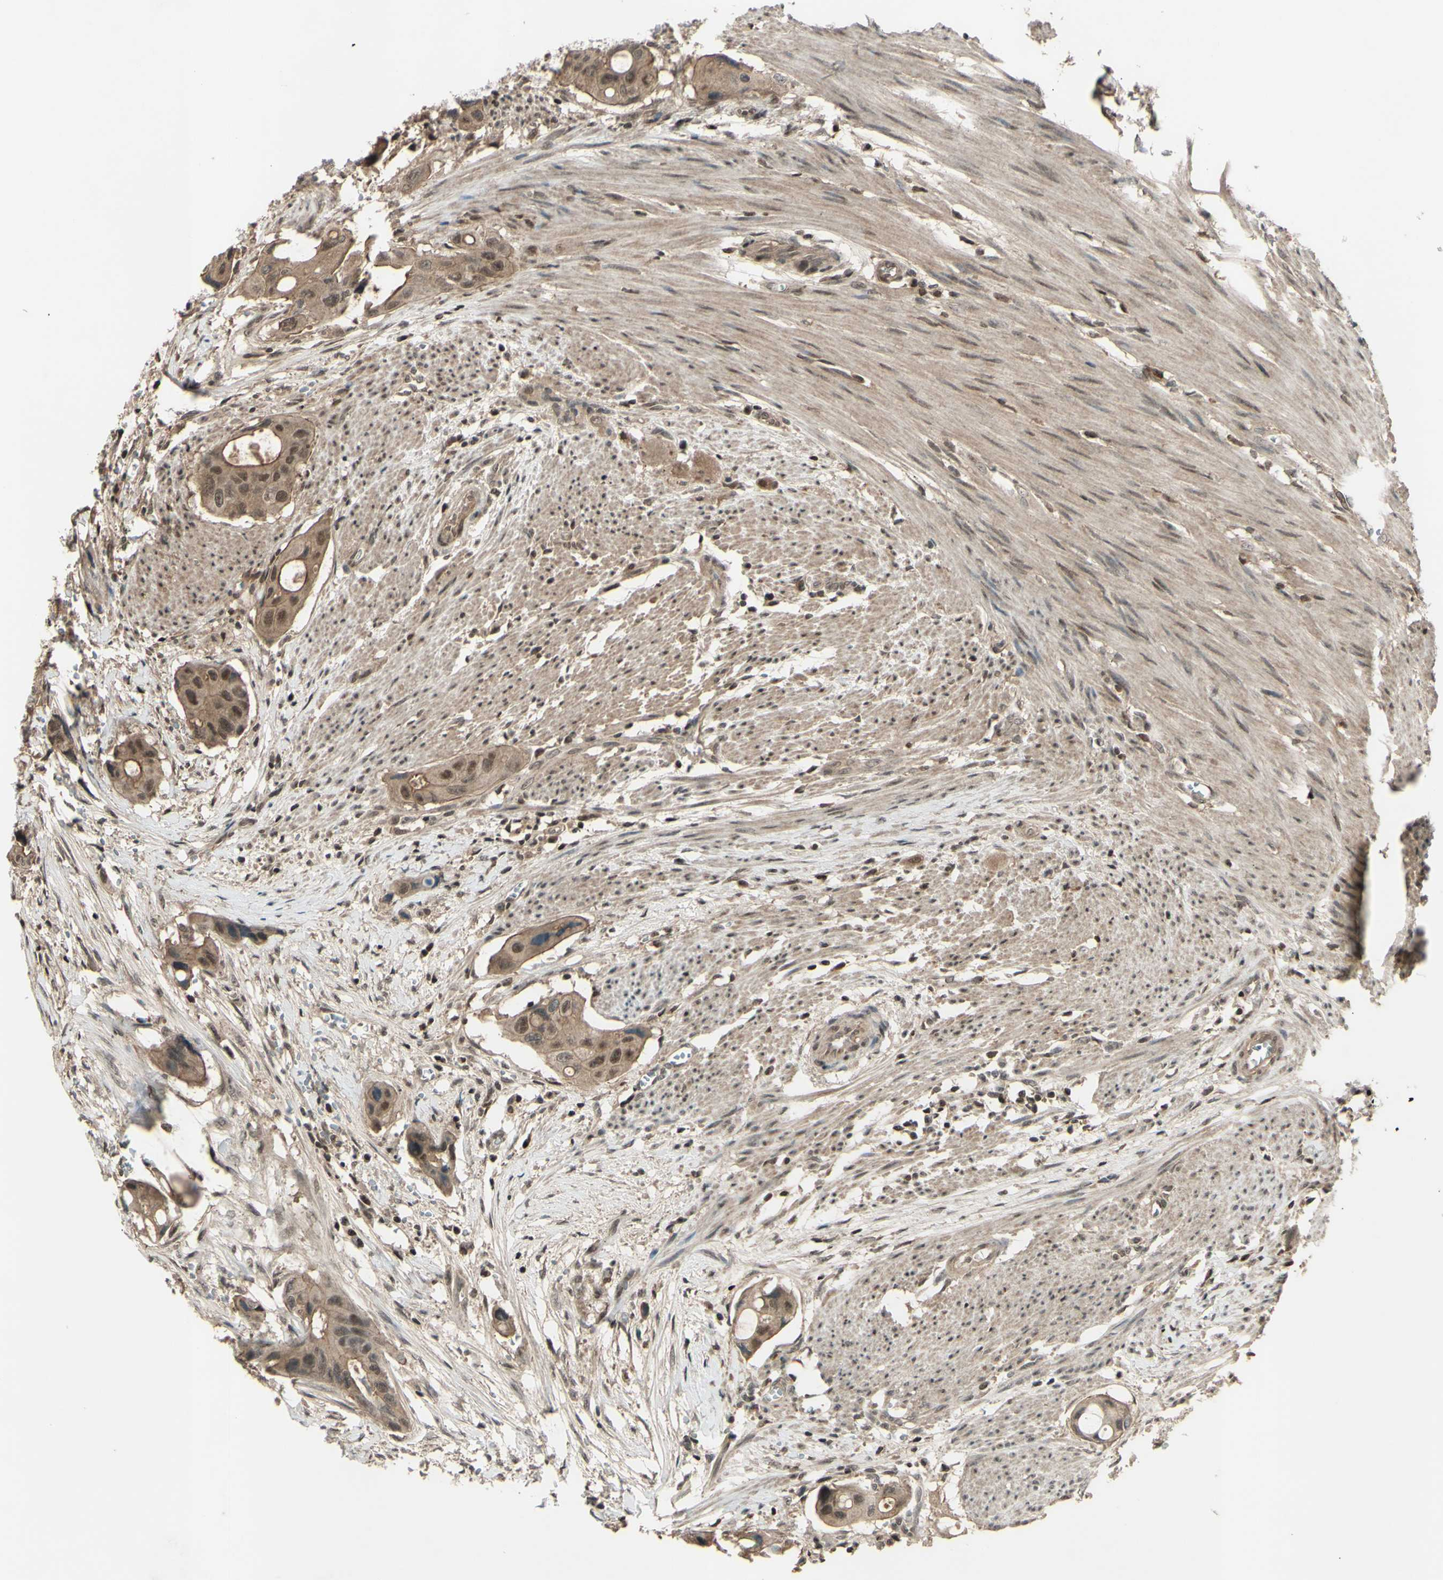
{"staining": {"intensity": "moderate", "quantity": ">75%", "location": "cytoplasmic/membranous,nuclear"}, "tissue": "colorectal cancer", "cell_type": "Tumor cells", "image_type": "cancer", "snomed": [{"axis": "morphology", "description": "Adenocarcinoma, NOS"}, {"axis": "topography", "description": "Colon"}], "caption": "An immunohistochemistry (IHC) micrograph of neoplastic tissue is shown. Protein staining in brown highlights moderate cytoplasmic/membranous and nuclear positivity in adenocarcinoma (colorectal) within tumor cells. The staining is performed using DAB (3,3'-diaminobenzidine) brown chromogen to label protein expression. The nuclei are counter-stained blue using hematoxylin.", "gene": "SNW1", "patient": {"sex": "female", "age": 57}}